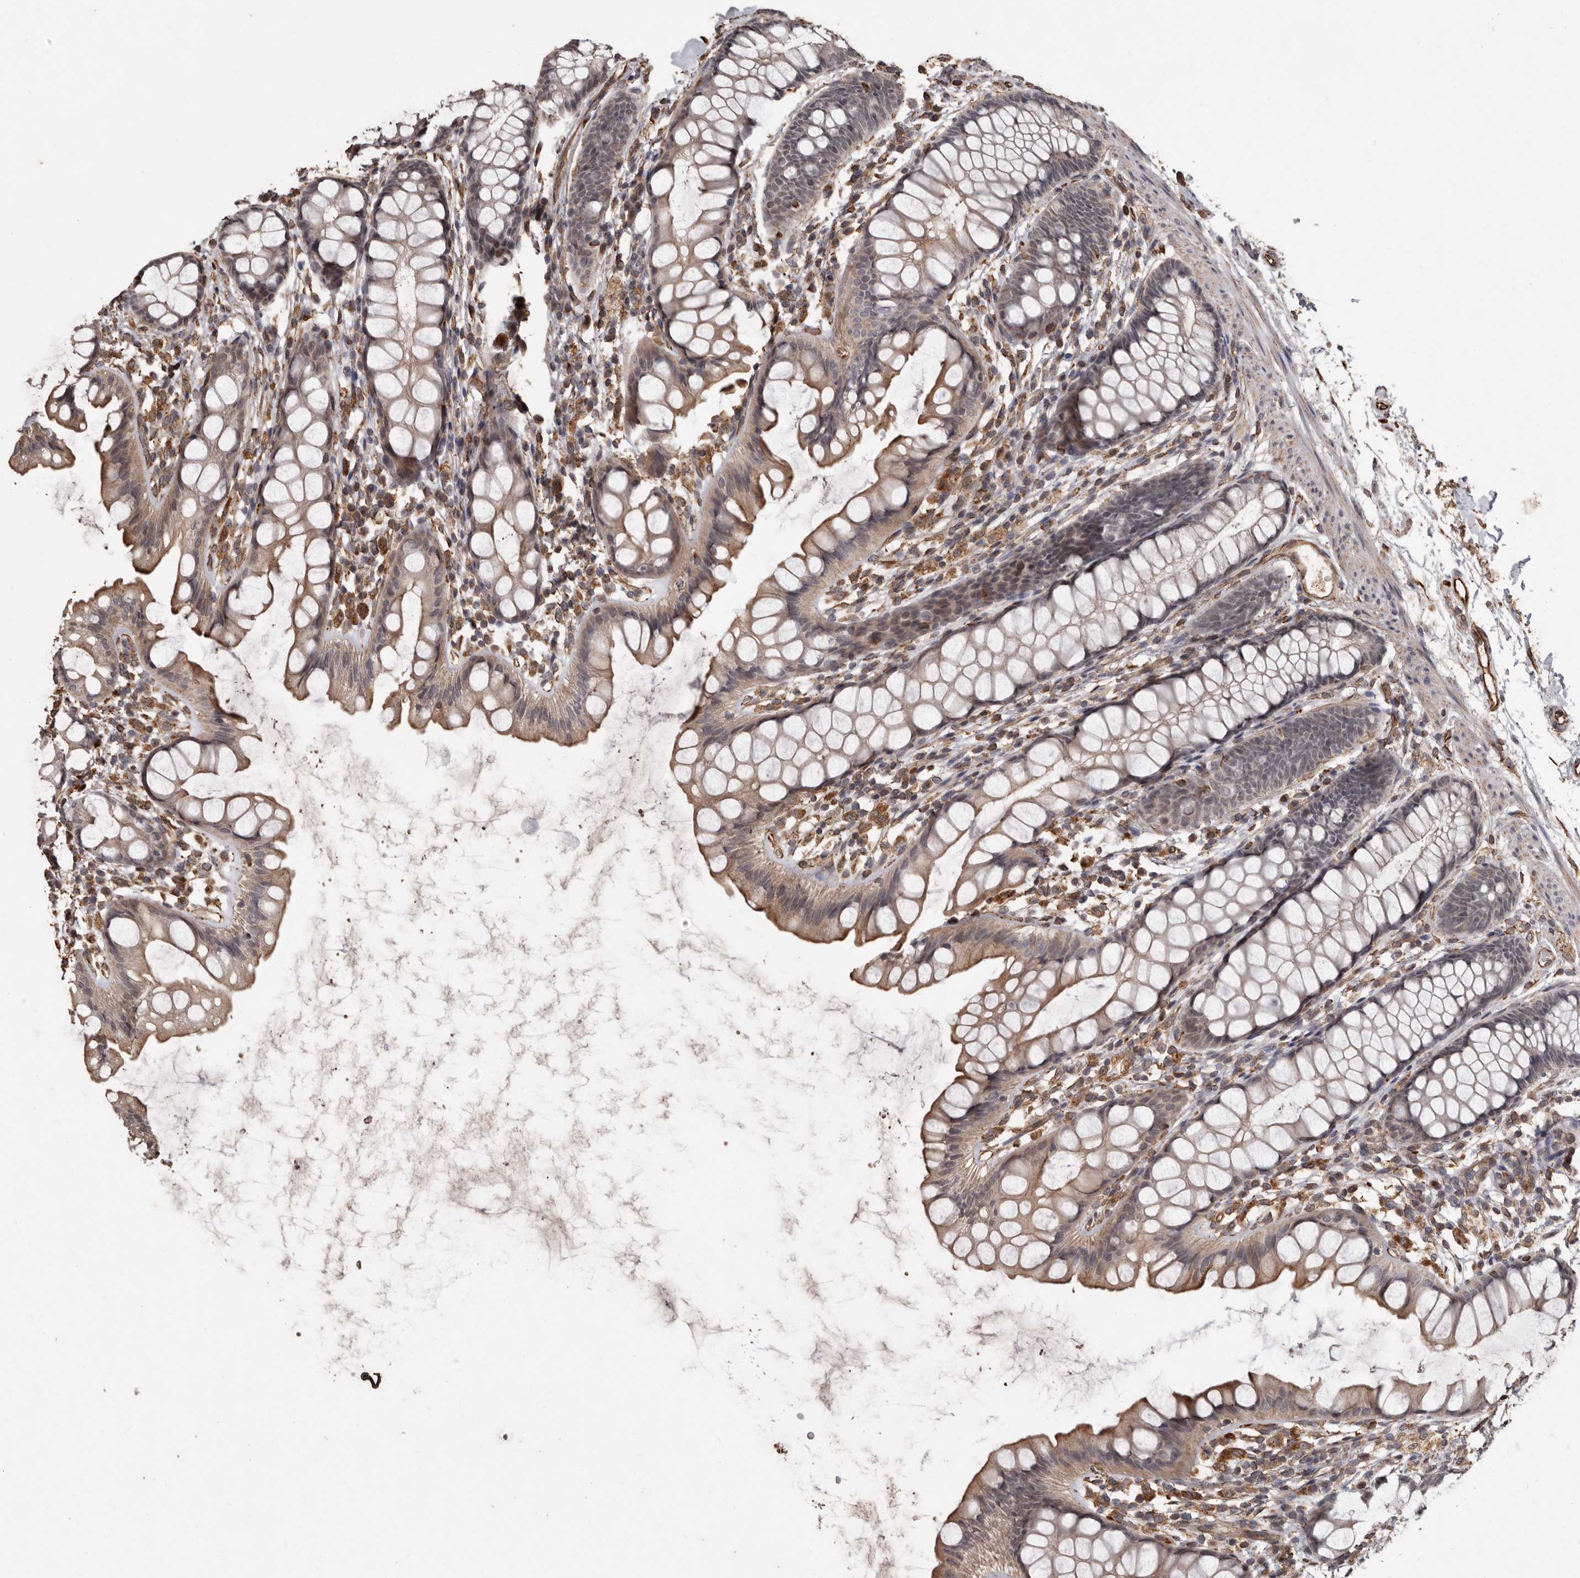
{"staining": {"intensity": "moderate", "quantity": "25%-75%", "location": "cytoplasmic/membranous"}, "tissue": "rectum", "cell_type": "Glandular cells", "image_type": "normal", "snomed": [{"axis": "morphology", "description": "Normal tissue, NOS"}, {"axis": "topography", "description": "Rectum"}], "caption": "Immunohistochemical staining of benign rectum shows moderate cytoplasmic/membranous protein expression in about 25%-75% of glandular cells. Immunohistochemistry (ihc) stains the protein of interest in brown and the nuclei are stained blue.", "gene": "BRAT1", "patient": {"sex": "female", "age": 65}}